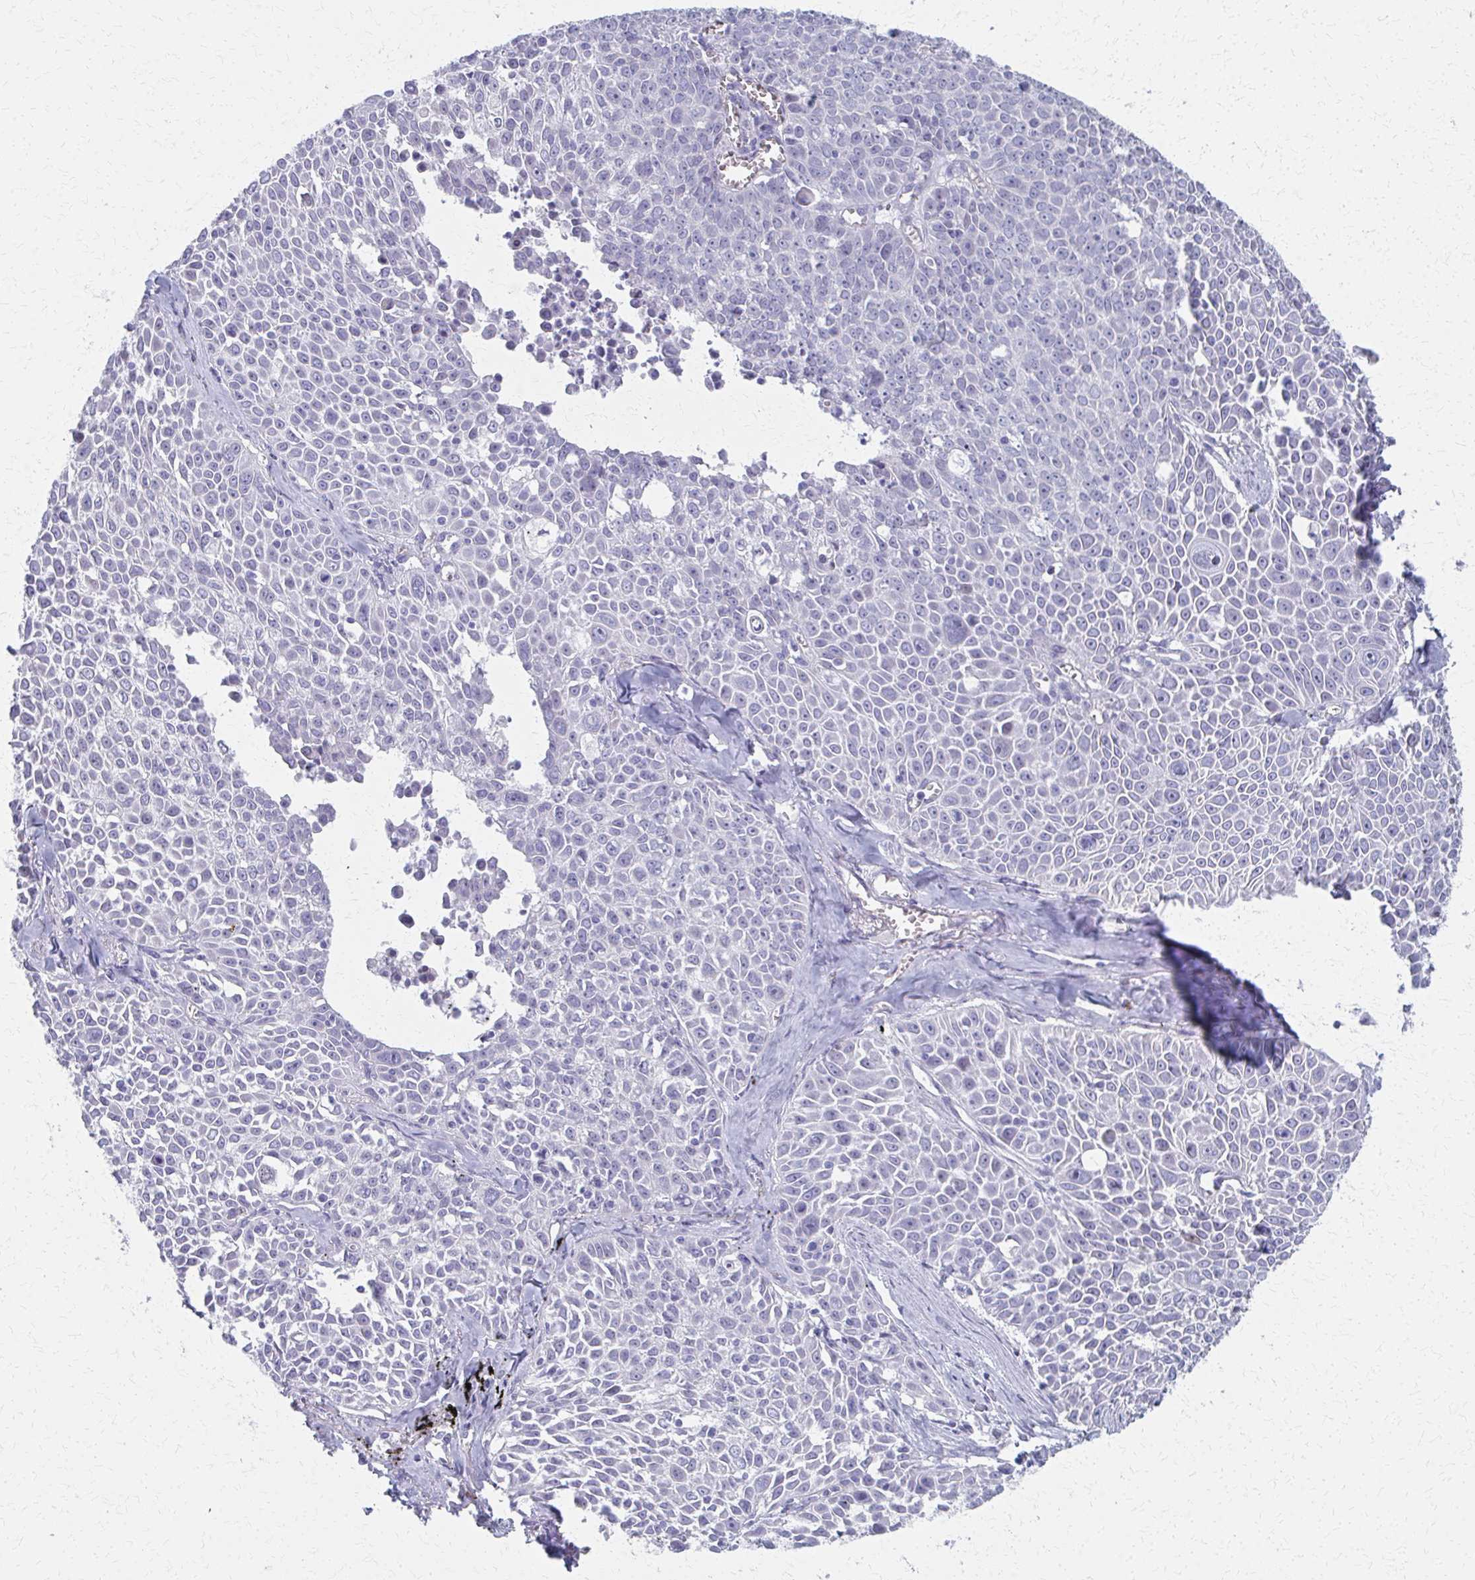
{"staining": {"intensity": "negative", "quantity": "none", "location": "none"}, "tissue": "lung cancer", "cell_type": "Tumor cells", "image_type": "cancer", "snomed": [{"axis": "morphology", "description": "Squamous cell carcinoma, NOS"}, {"axis": "morphology", "description": "Squamous cell carcinoma, metastatic, NOS"}, {"axis": "topography", "description": "Lymph node"}, {"axis": "topography", "description": "Lung"}], "caption": "DAB (3,3'-diaminobenzidine) immunohistochemical staining of human lung cancer demonstrates no significant expression in tumor cells. (Stains: DAB IHC with hematoxylin counter stain, Microscopy: brightfield microscopy at high magnification).", "gene": "MS4A2", "patient": {"sex": "female", "age": 62}}